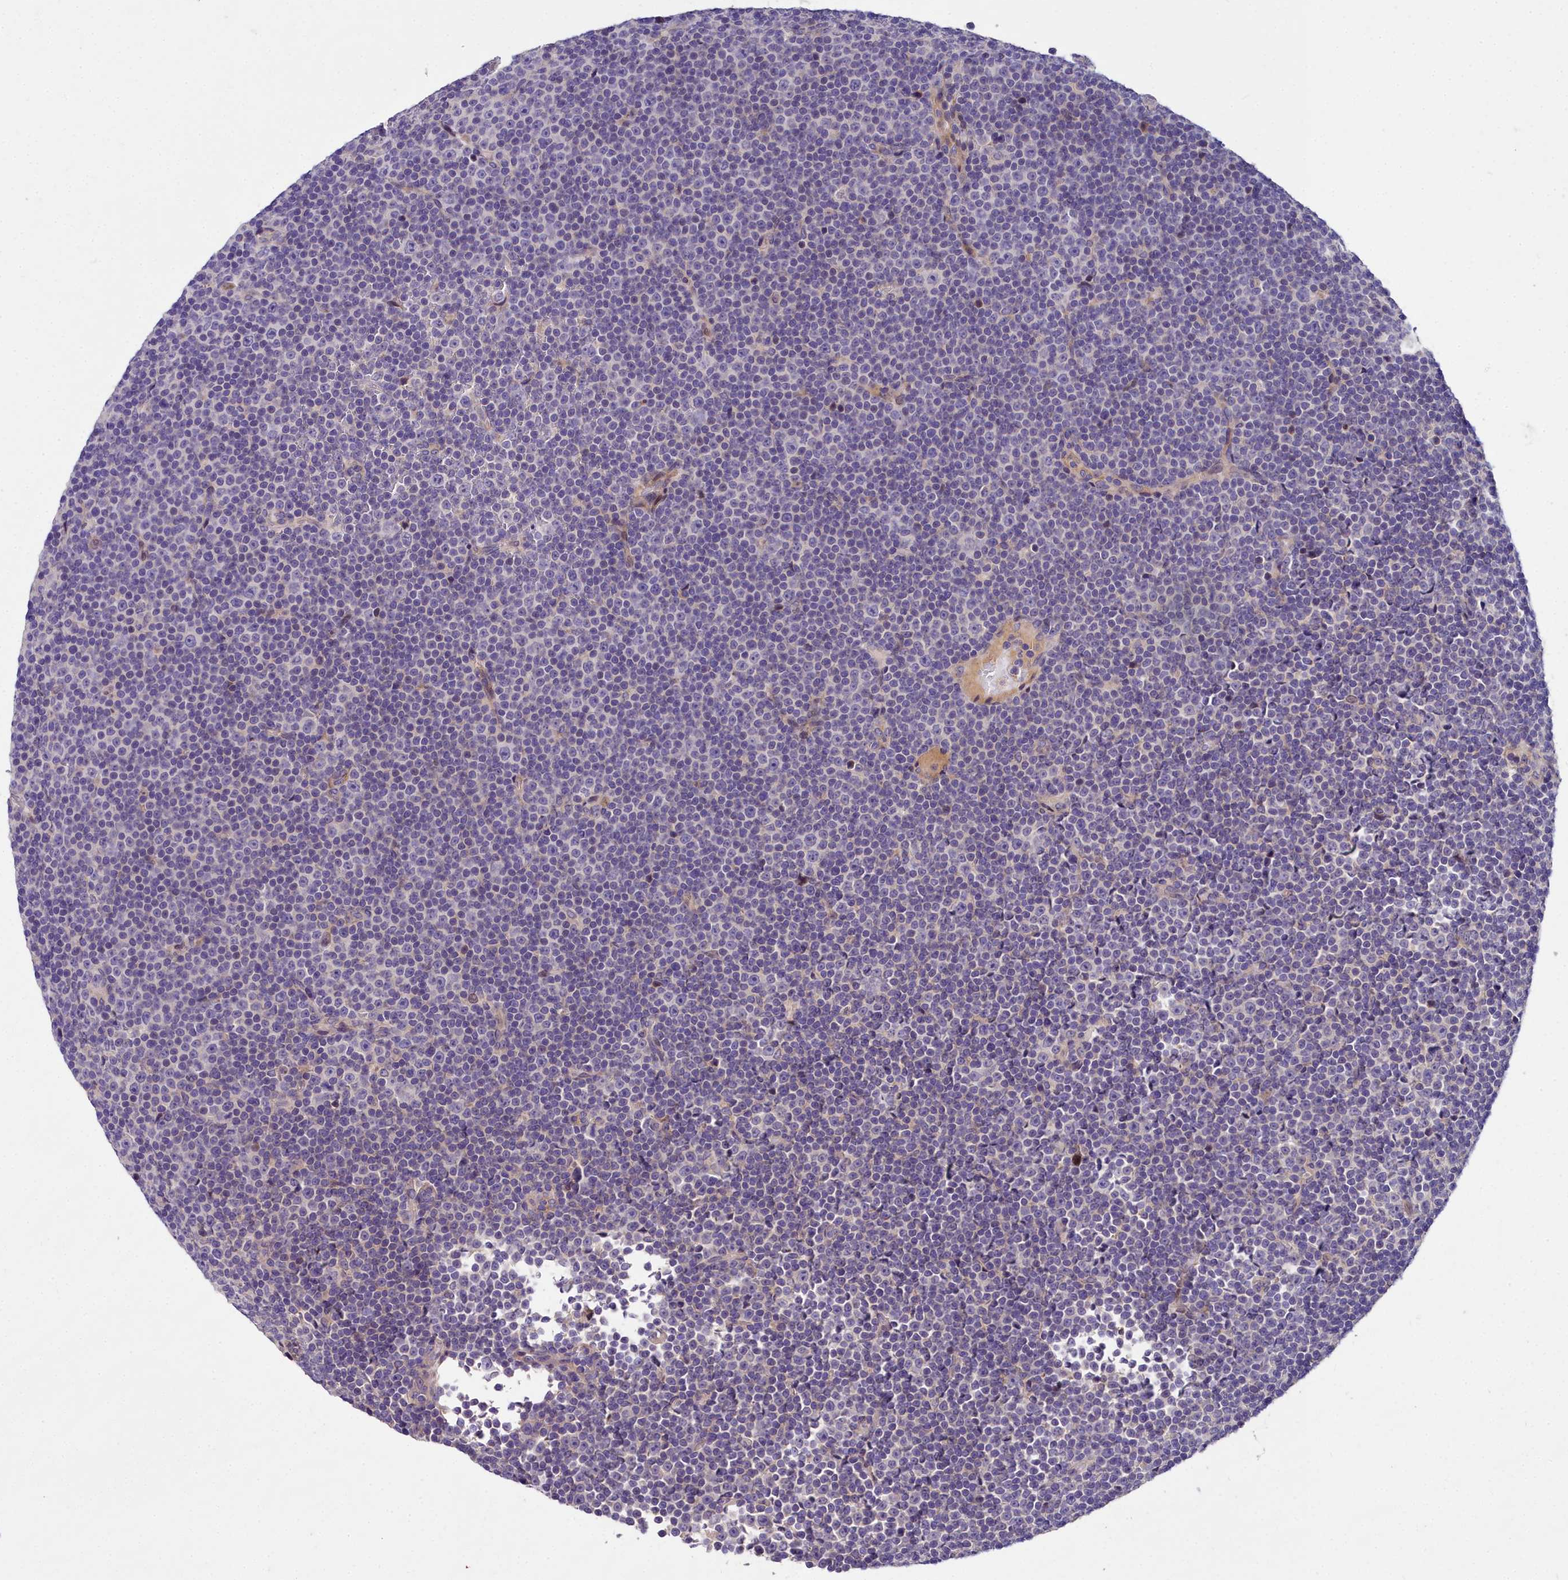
{"staining": {"intensity": "negative", "quantity": "none", "location": "none"}, "tissue": "lymphoma", "cell_type": "Tumor cells", "image_type": "cancer", "snomed": [{"axis": "morphology", "description": "Malignant lymphoma, non-Hodgkin's type, Low grade"}, {"axis": "topography", "description": "Lymph node"}], "caption": "Tumor cells show no significant expression in low-grade malignant lymphoma, non-Hodgkin's type.", "gene": "NT5M", "patient": {"sex": "female", "age": 67}}